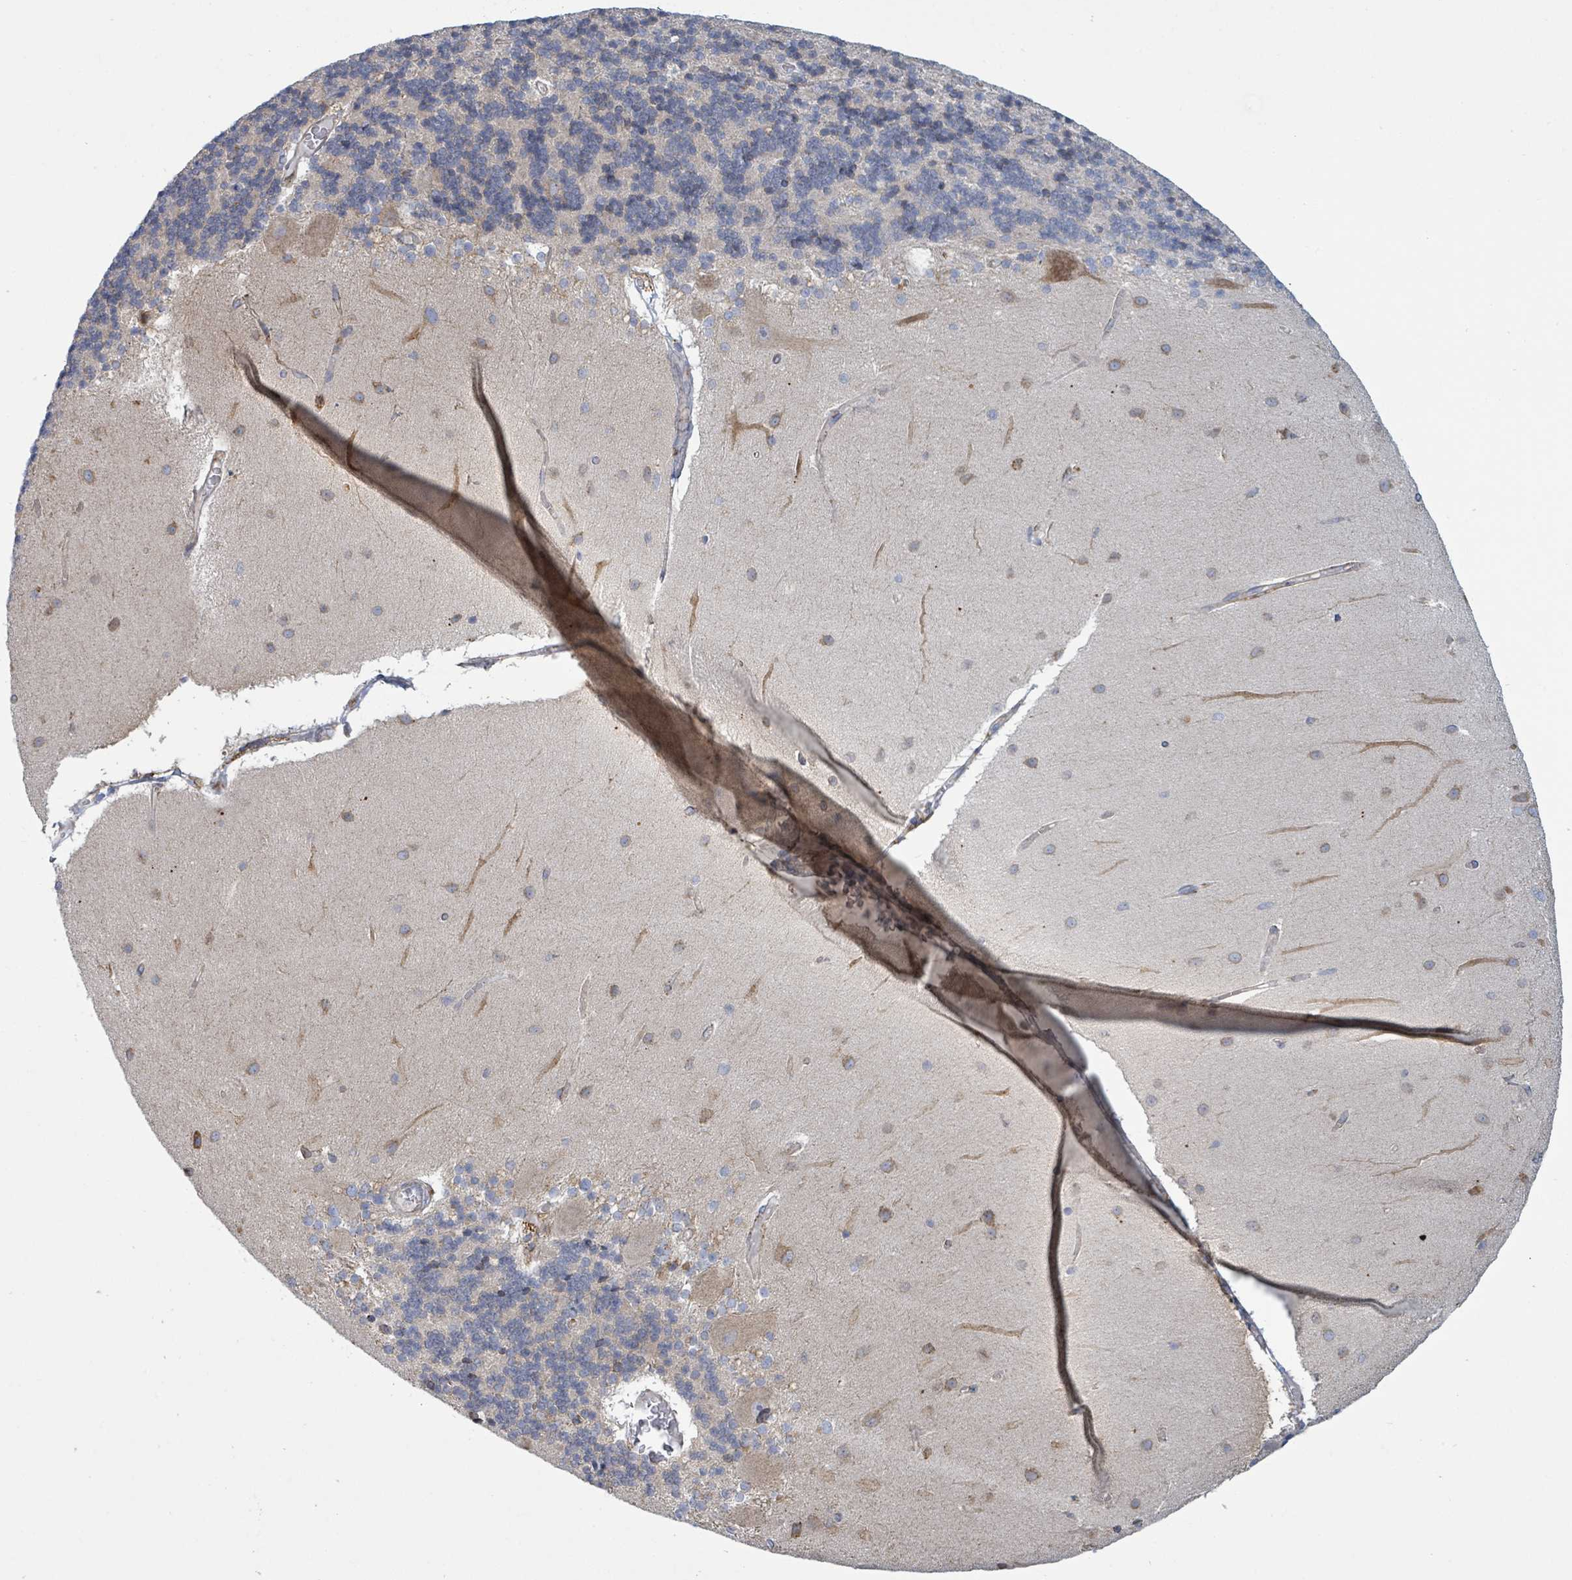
{"staining": {"intensity": "negative", "quantity": "none", "location": "none"}, "tissue": "cerebellum", "cell_type": "Cells in granular layer", "image_type": "normal", "snomed": [{"axis": "morphology", "description": "Normal tissue, NOS"}, {"axis": "topography", "description": "Cerebellum"}], "caption": "IHC micrograph of unremarkable cerebellum: cerebellum stained with DAB (3,3'-diaminobenzidine) reveals no significant protein staining in cells in granular layer.", "gene": "RFPL4AL1", "patient": {"sex": "female", "age": 54}}